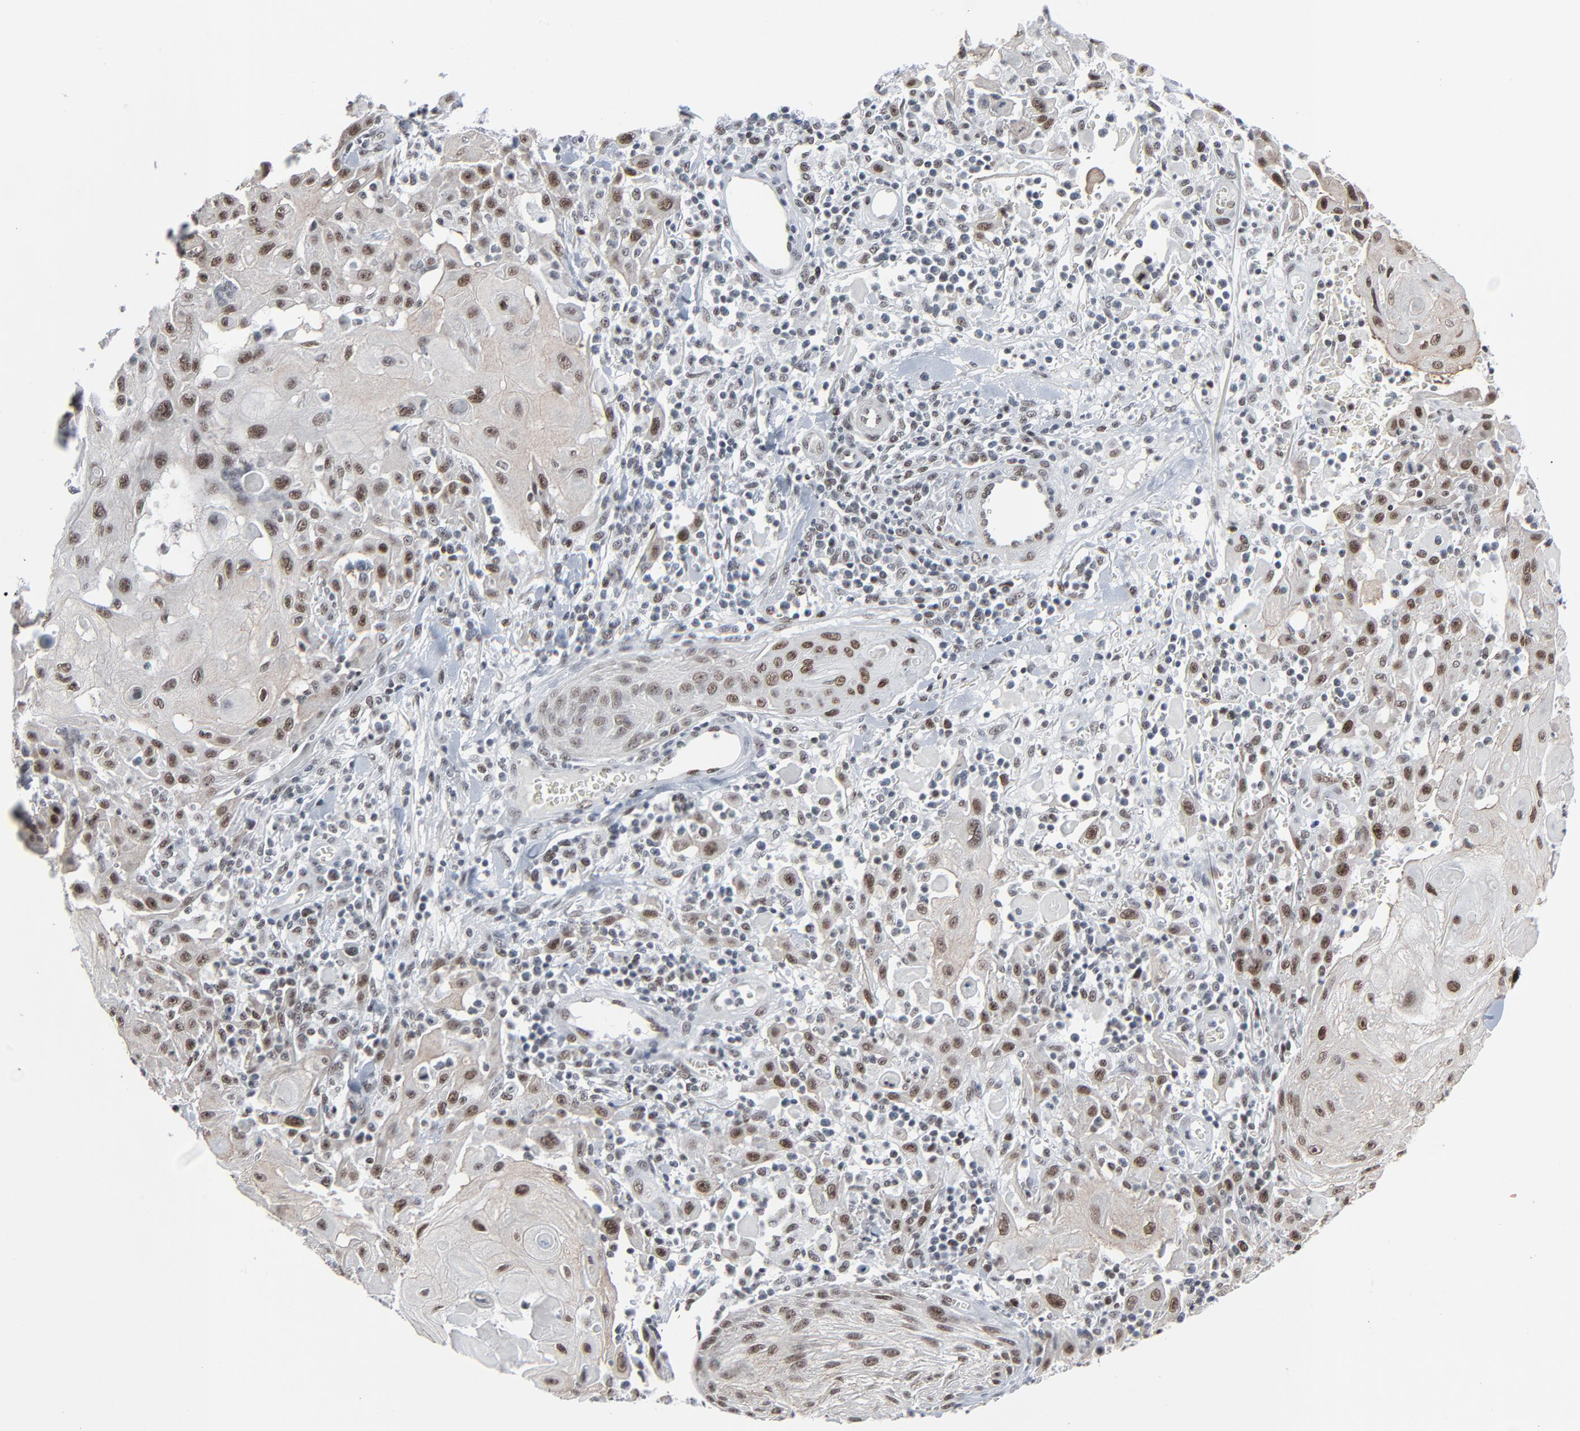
{"staining": {"intensity": "moderate", "quantity": ">75%", "location": "nuclear"}, "tissue": "skin cancer", "cell_type": "Tumor cells", "image_type": "cancer", "snomed": [{"axis": "morphology", "description": "Squamous cell carcinoma, NOS"}, {"axis": "topography", "description": "Skin"}], "caption": "Squamous cell carcinoma (skin) stained with DAB (3,3'-diaminobenzidine) IHC displays medium levels of moderate nuclear staining in approximately >75% of tumor cells.", "gene": "FBXO28", "patient": {"sex": "male", "age": 24}}